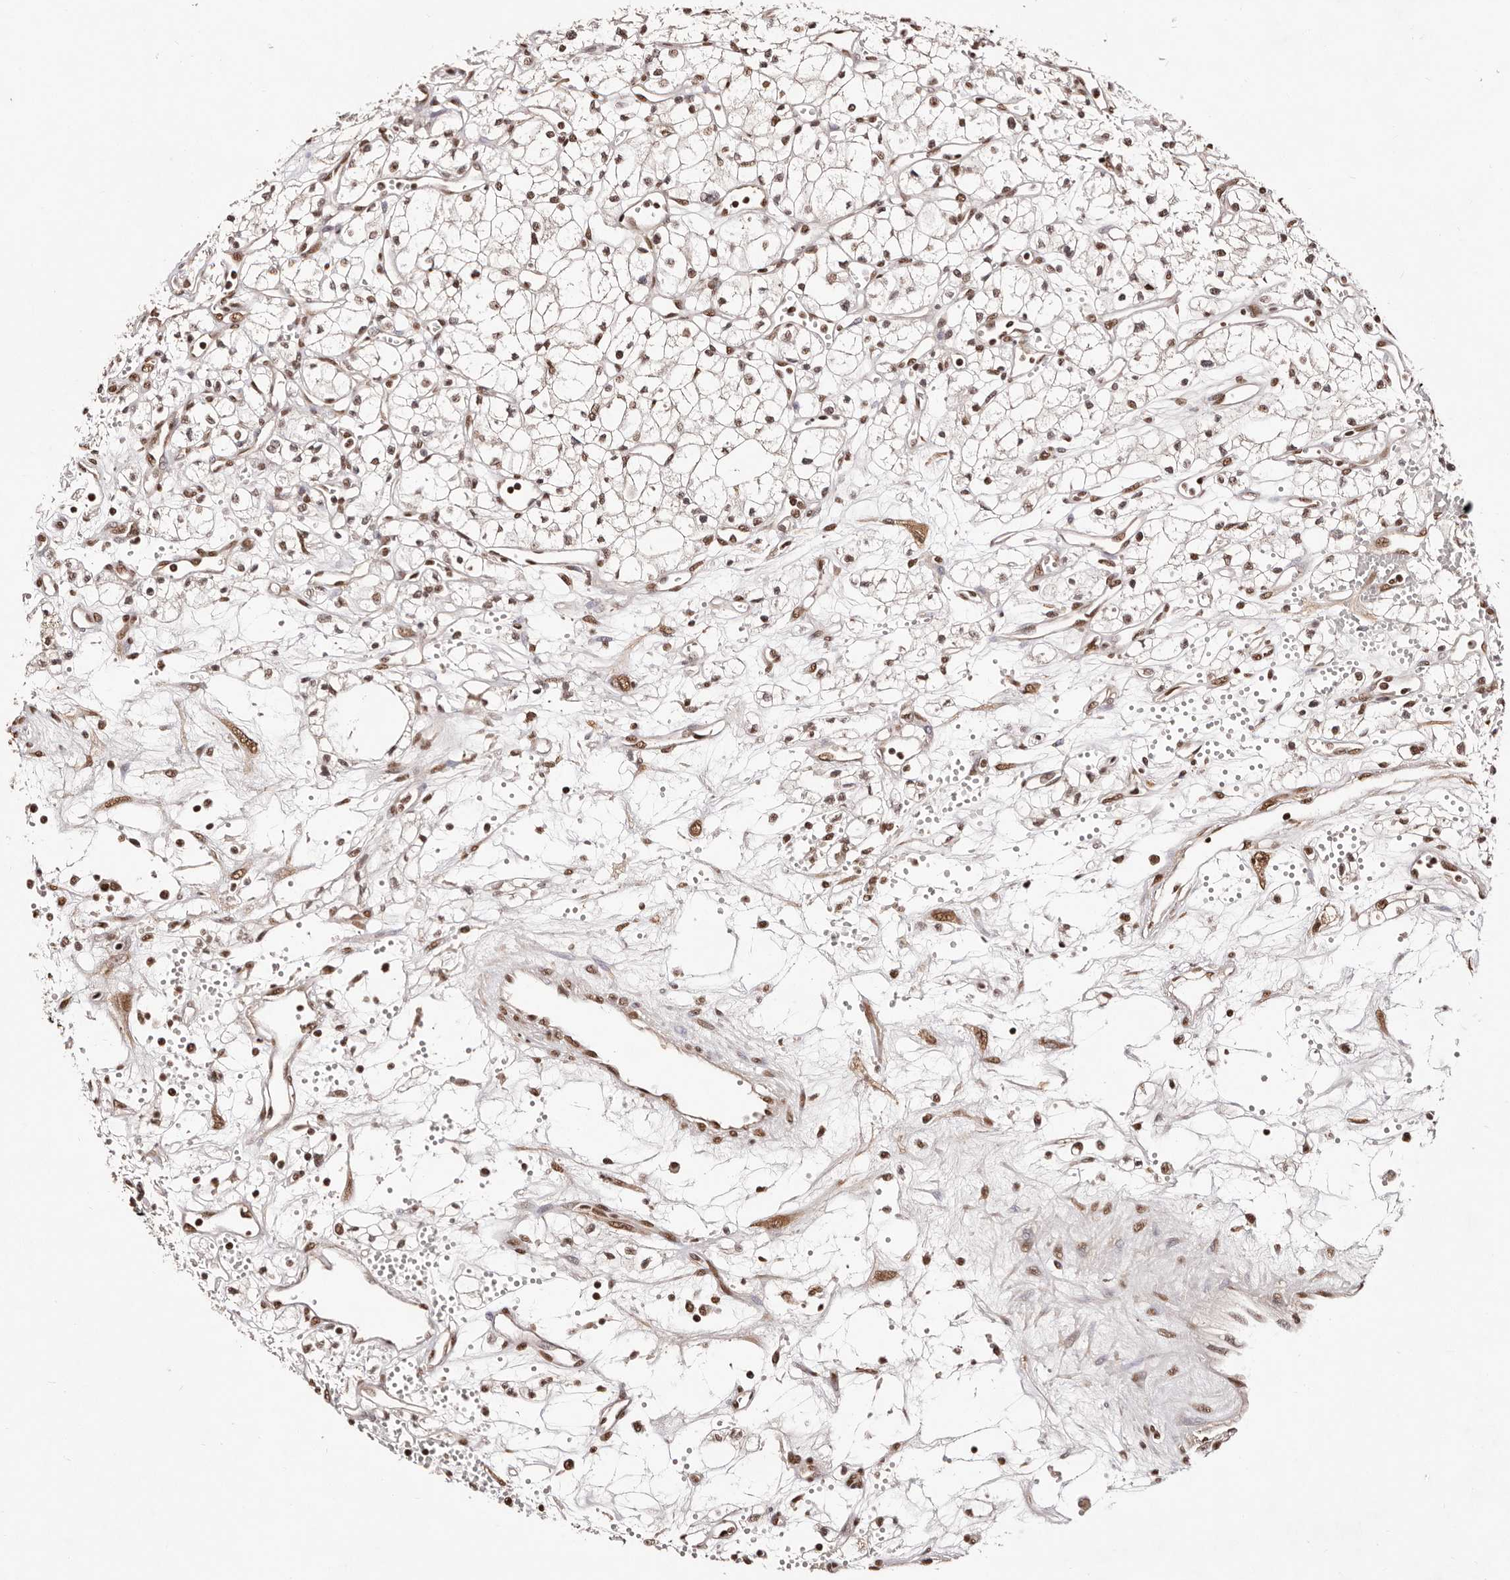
{"staining": {"intensity": "moderate", "quantity": ">75%", "location": "nuclear"}, "tissue": "renal cancer", "cell_type": "Tumor cells", "image_type": "cancer", "snomed": [{"axis": "morphology", "description": "Adenocarcinoma, NOS"}, {"axis": "topography", "description": "Kidney"}], "caption": "DAB (3,3'-diaminobenzidine) immunohistochemical staining of adenocarcinoma (renal) exhibits moderate nuclear protein positivity in about >75% of tumor cells.", "gene": "BICRAL", "patient": {"sex": "male", "age": 59}}